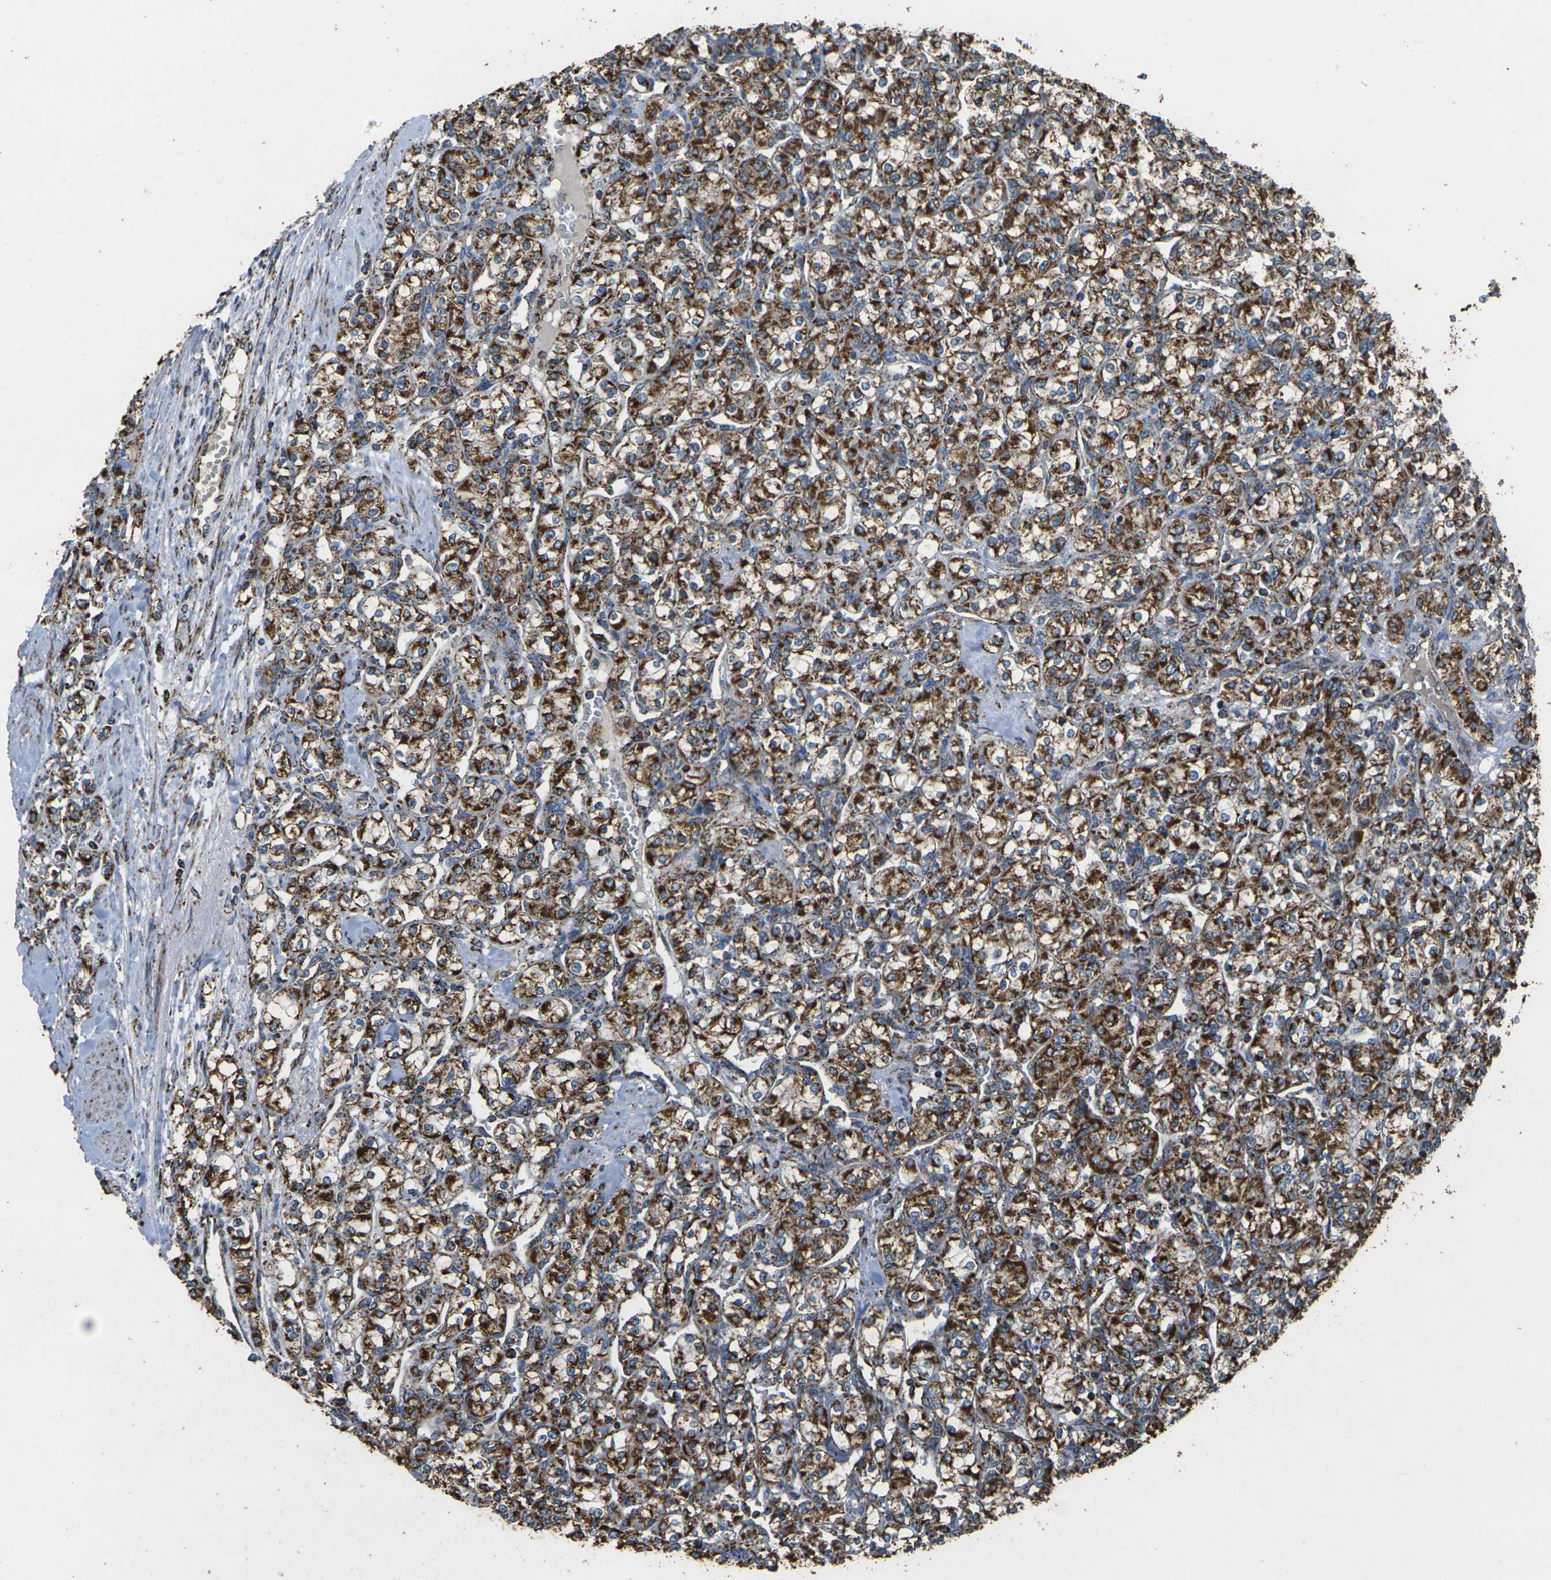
{"staining": {"intensity": "strong", "quantity": ">75%", "location": "cytoplasmic/membranous"}, "tissue": "renal cancer", "cell_type": "Tumor cells", "image_type": "cancer", "snomed": [{"axis": "morphology", "description": "Adenocarcinoma, NOS"}, {"axis": "topography", "description": "Kidney"}], "caption": "A high-resolution histopathology image shows immunohistochemistry staining of renal cancer (adenocarcinoma), which displays strong cytoplasmic/membranous staining in approximately >75% of tumor cells.", "gene": "KLHL5", "patient": {"sex": "male", "age": 77}}